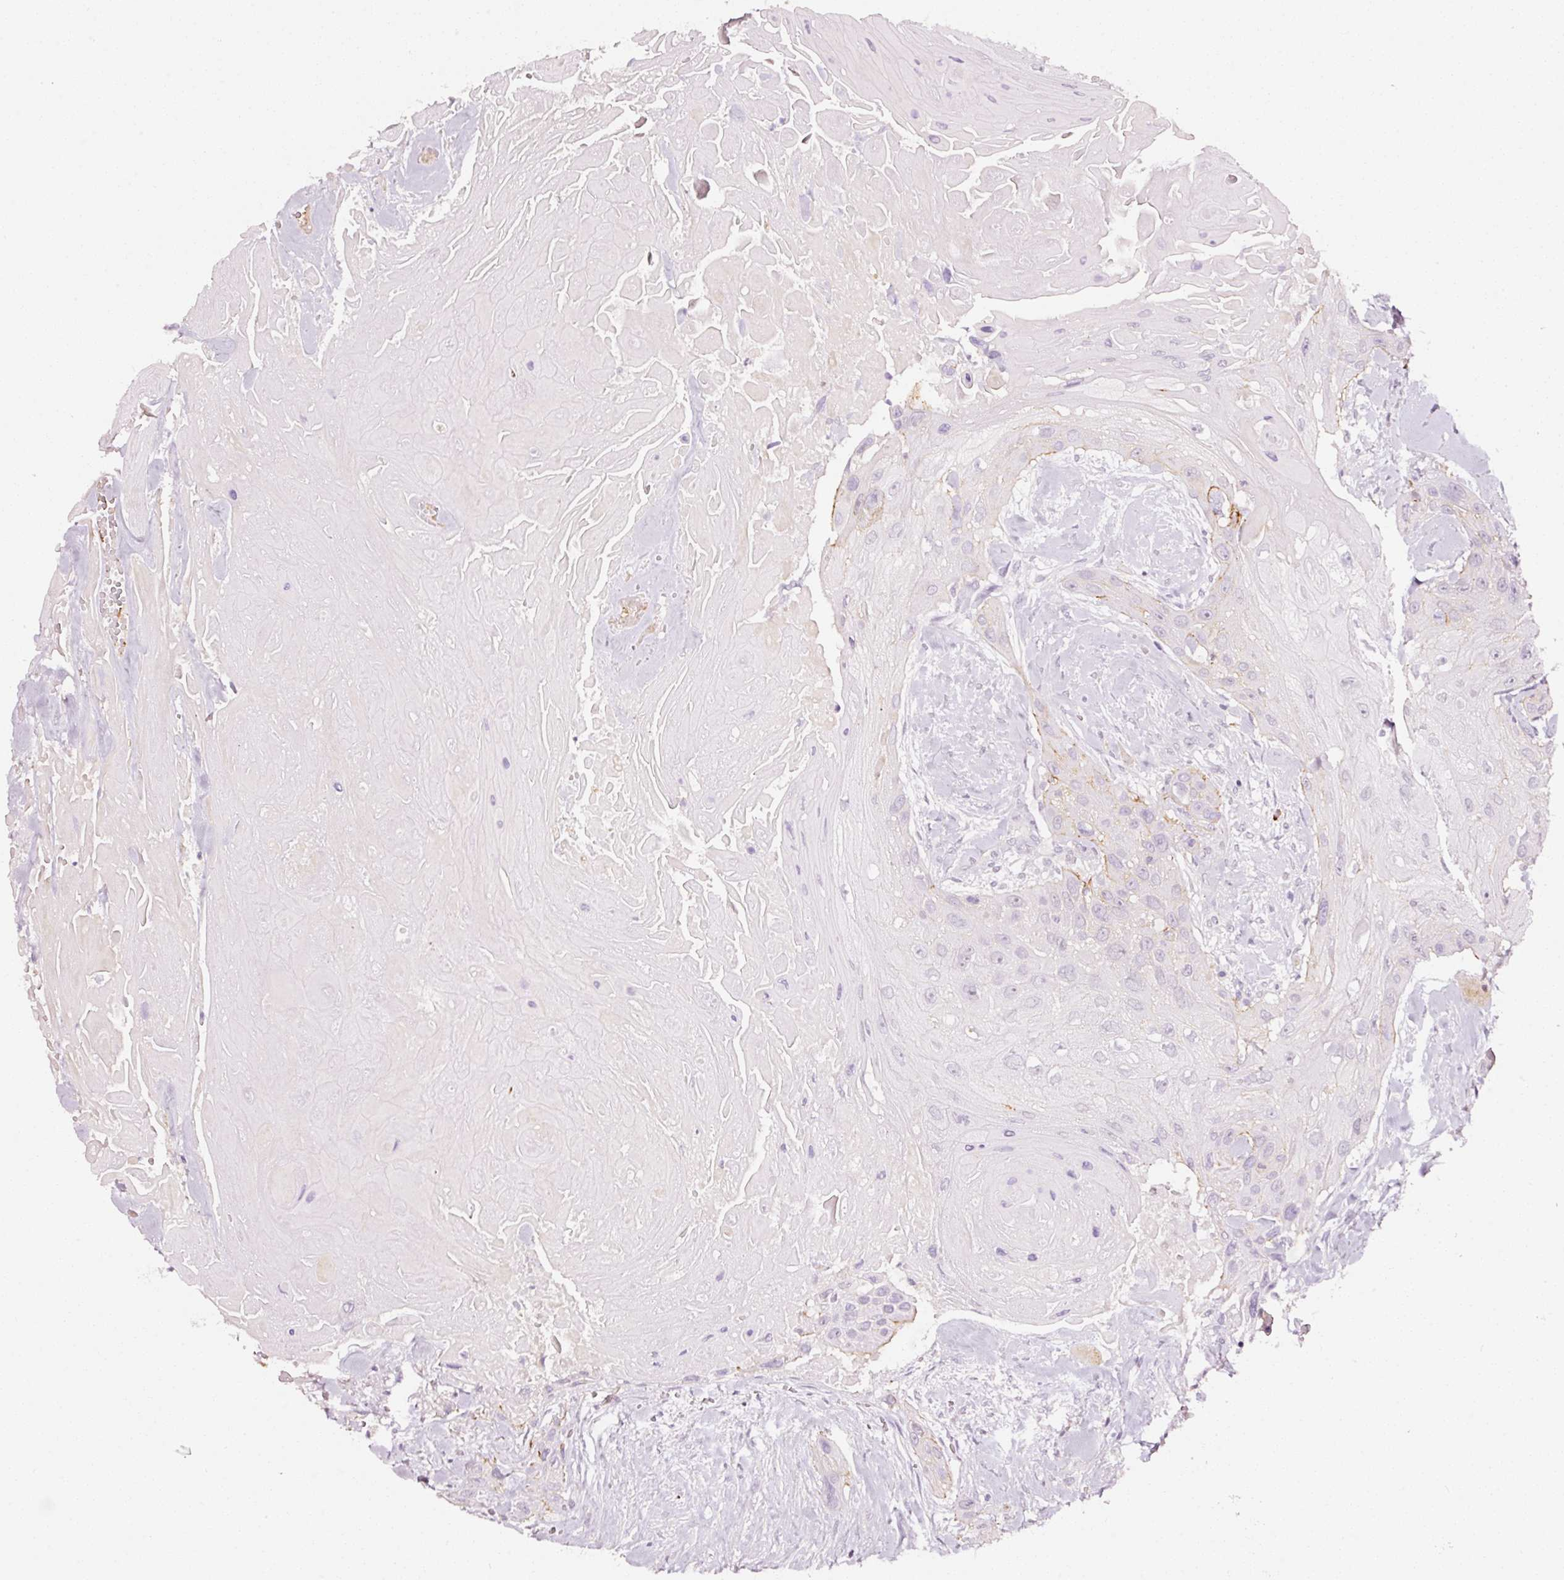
{"staining": {"intensity": "negative", "quantity": "none", "location": "none"}, "tissue": "head and neck cancer", "cell_type": "Tumor cells", "image_type": "cancer", "snomed": [{"axis": "morphology", "description": "Squamous cell carcinoma, NOS"}, {"axis": "topography", "description": "Head-Neck"}], "caption": "High power microscopy image of an immunohistochemistry image of squamous cell carcinoma (head and neck), revealing no significant positivity in tumor cells. (Brightfield microscopy of DAB (3,3'-diaminobenzidine) immunohistochemistry (IHC) at high magnification).", "gene": "ABCB4", "patient": {"sex": "male", "age": 81}}